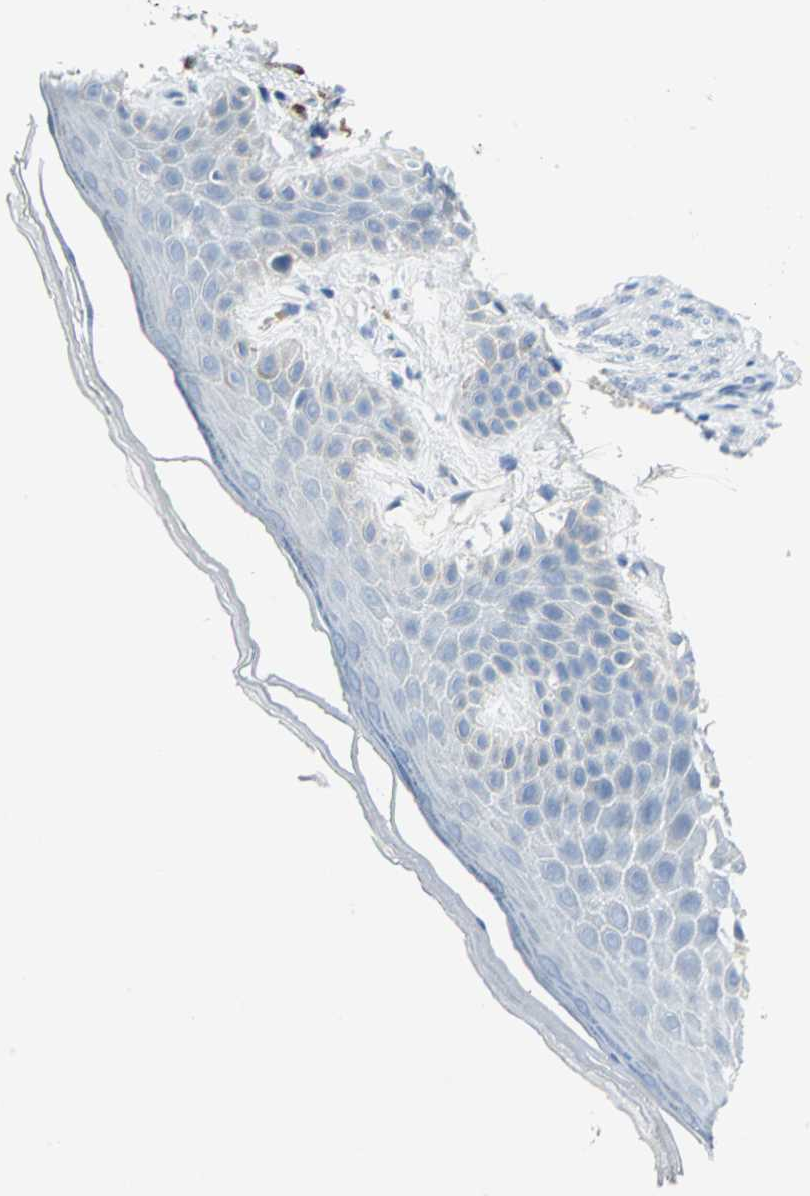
{"staining": {"intensity": "negative", "quantity": "none", "location": "none"}, "tissue": "skin", "cell_type": "Epidermal cells", "image_type": "normal", "snomed": [{"axis": "morphology", "description": "Normal tissue, NOS"}, {"axis": "topography", "description": "Anal"}], "caption": "Immunohistochemical staining of benign human skin demonstrates no significant positivity in epidermal cells.", "gene": "PKLR", "patient": {"sex": "male", "age": 74}}